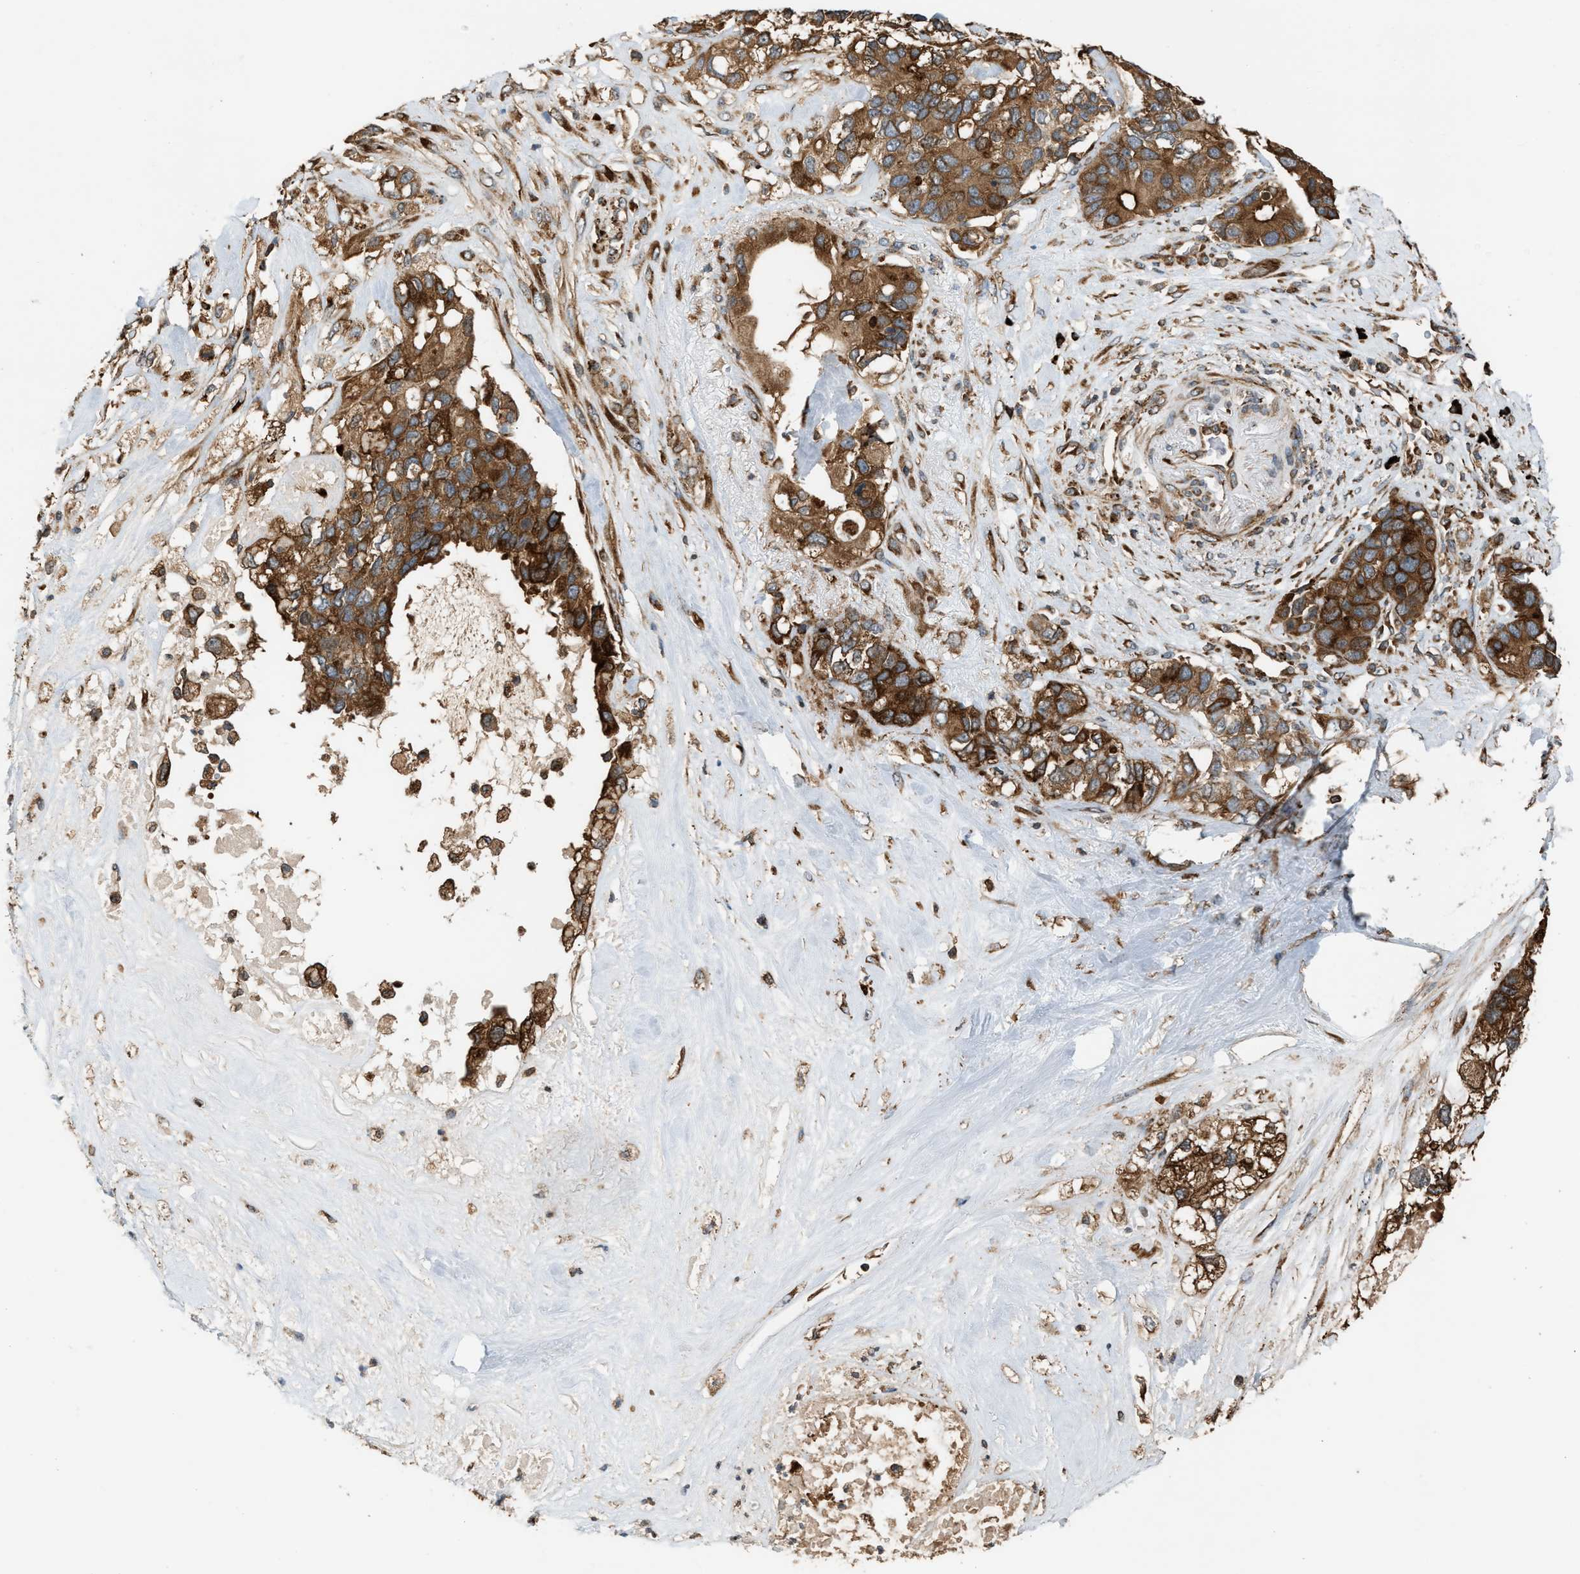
{"staining": {"intensity": "strong", "quantity": ">75%", "location": "cytoplasmic/membranous"}, "tissue": "pancreatic cancer", "cell_type": "Tumor cells", "image_type": "cancer", "snomed": [{"axis": "morphology", "description": "Adenocarcinoma, NOS"}, {"axis": "topography", "description": "Pancreas"}], "caption": "This is an image of immunohistochemistry (IHC) staining of adenocarcinoma (pancreatic), which shows strong expression in the cytoplasmic/membranous of tumor cells.", "gene": "BAIAP2L1", "patient": {"sex": "female", "age": 56}}